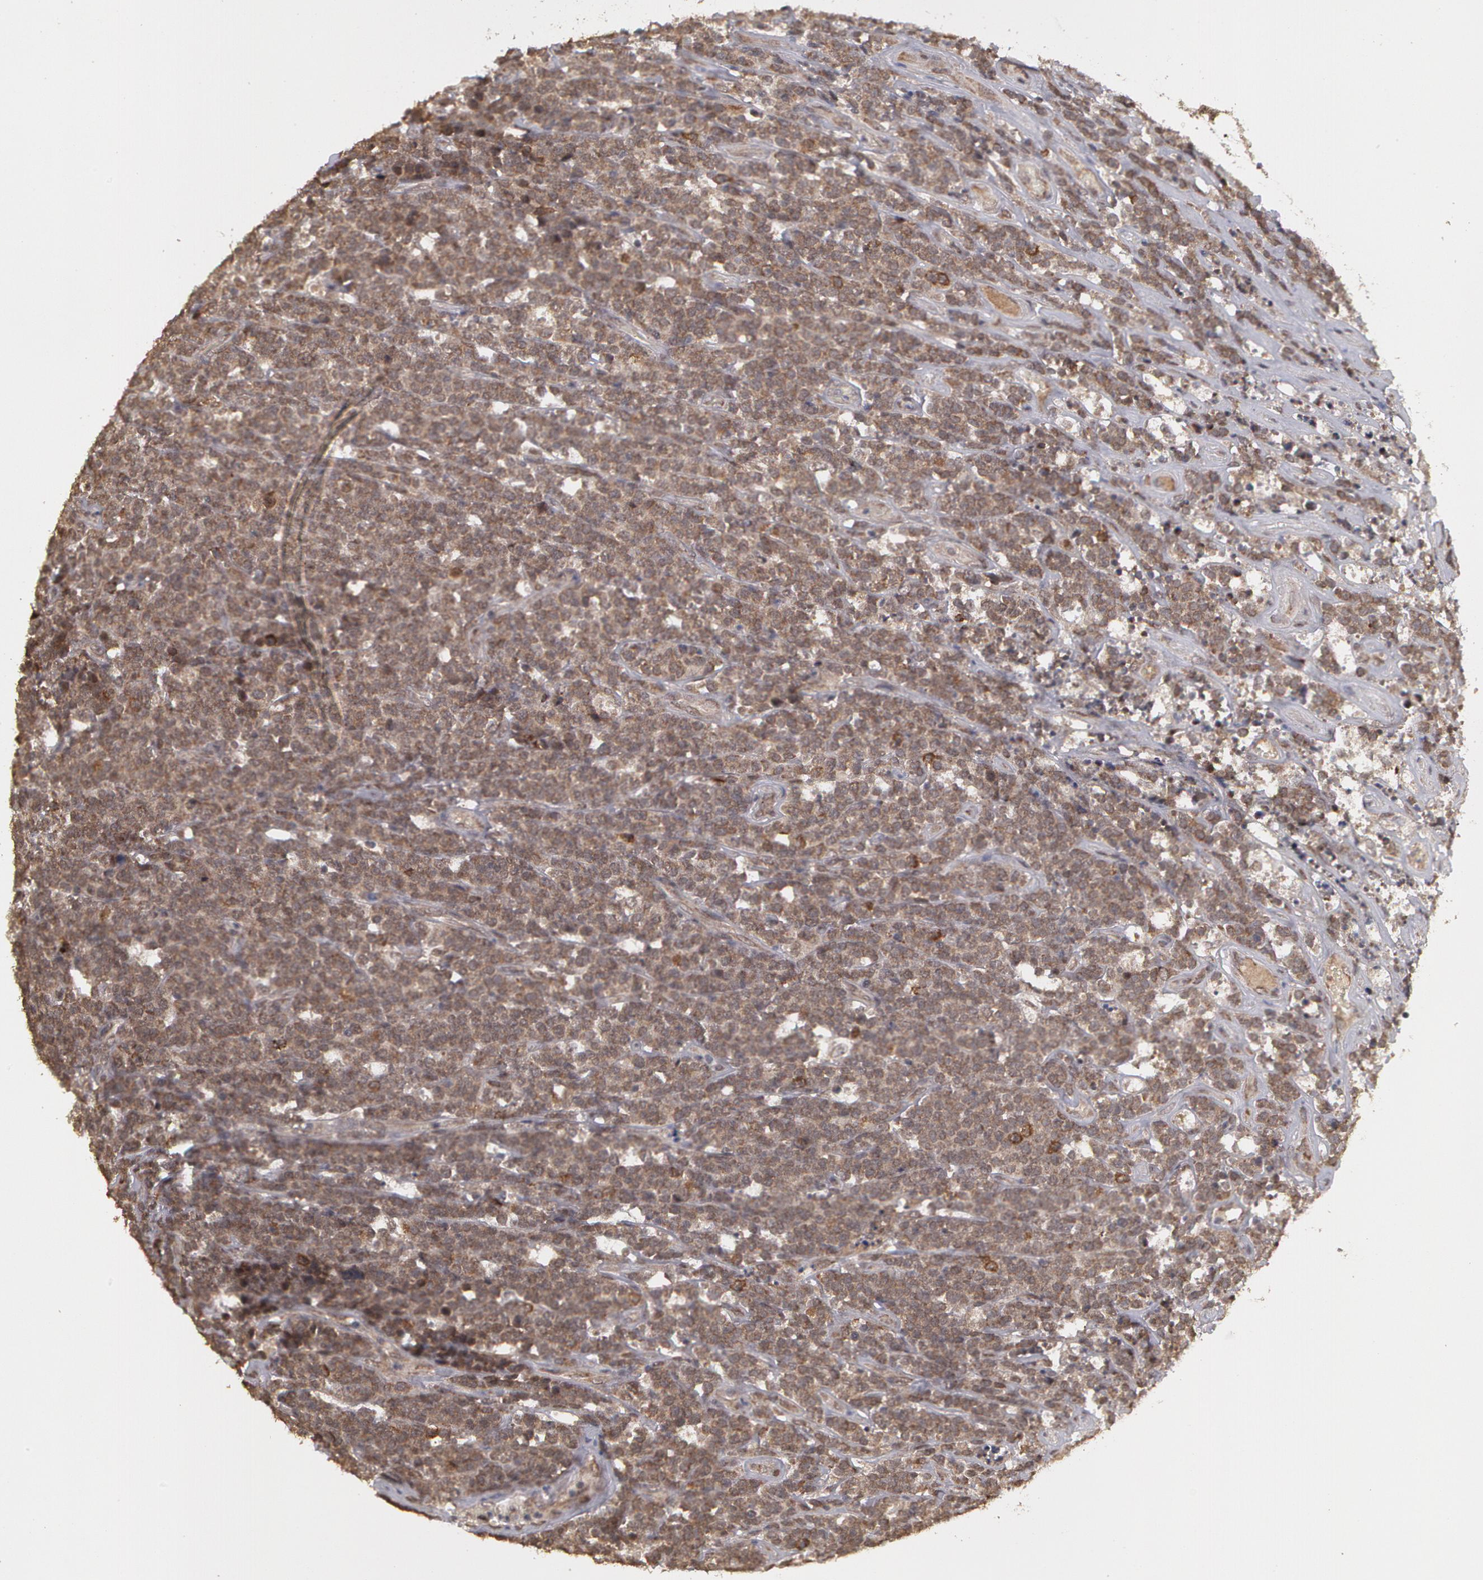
{"staining": {"intensity": "moderate", "quantity": ">75%", "location": "cytoplasmic/membranous,nuclear"}, "tissue": "lymphoma", "cell_type": "Tumor cells", "image_type": "cancer", "snomed": [{"axis": "morphology", "description": "Malignant lymphoma, non-Hodgkin's type, High grade"}, {"axis": "topography", "description": "Small intestine"}, {"axis": "topography", "description": "Colon"}], "caption": "The photomicrograph shows immunohistochemical staining of high-grade malignant lymphoma, non-Hodgkin's type. There is moderate cytoplasmic/membranous and nuclear expression is appreciated in about >75% of tumor cells.", "gene": "GLIS1", "patient": {"sex": "male", "age": 8}}